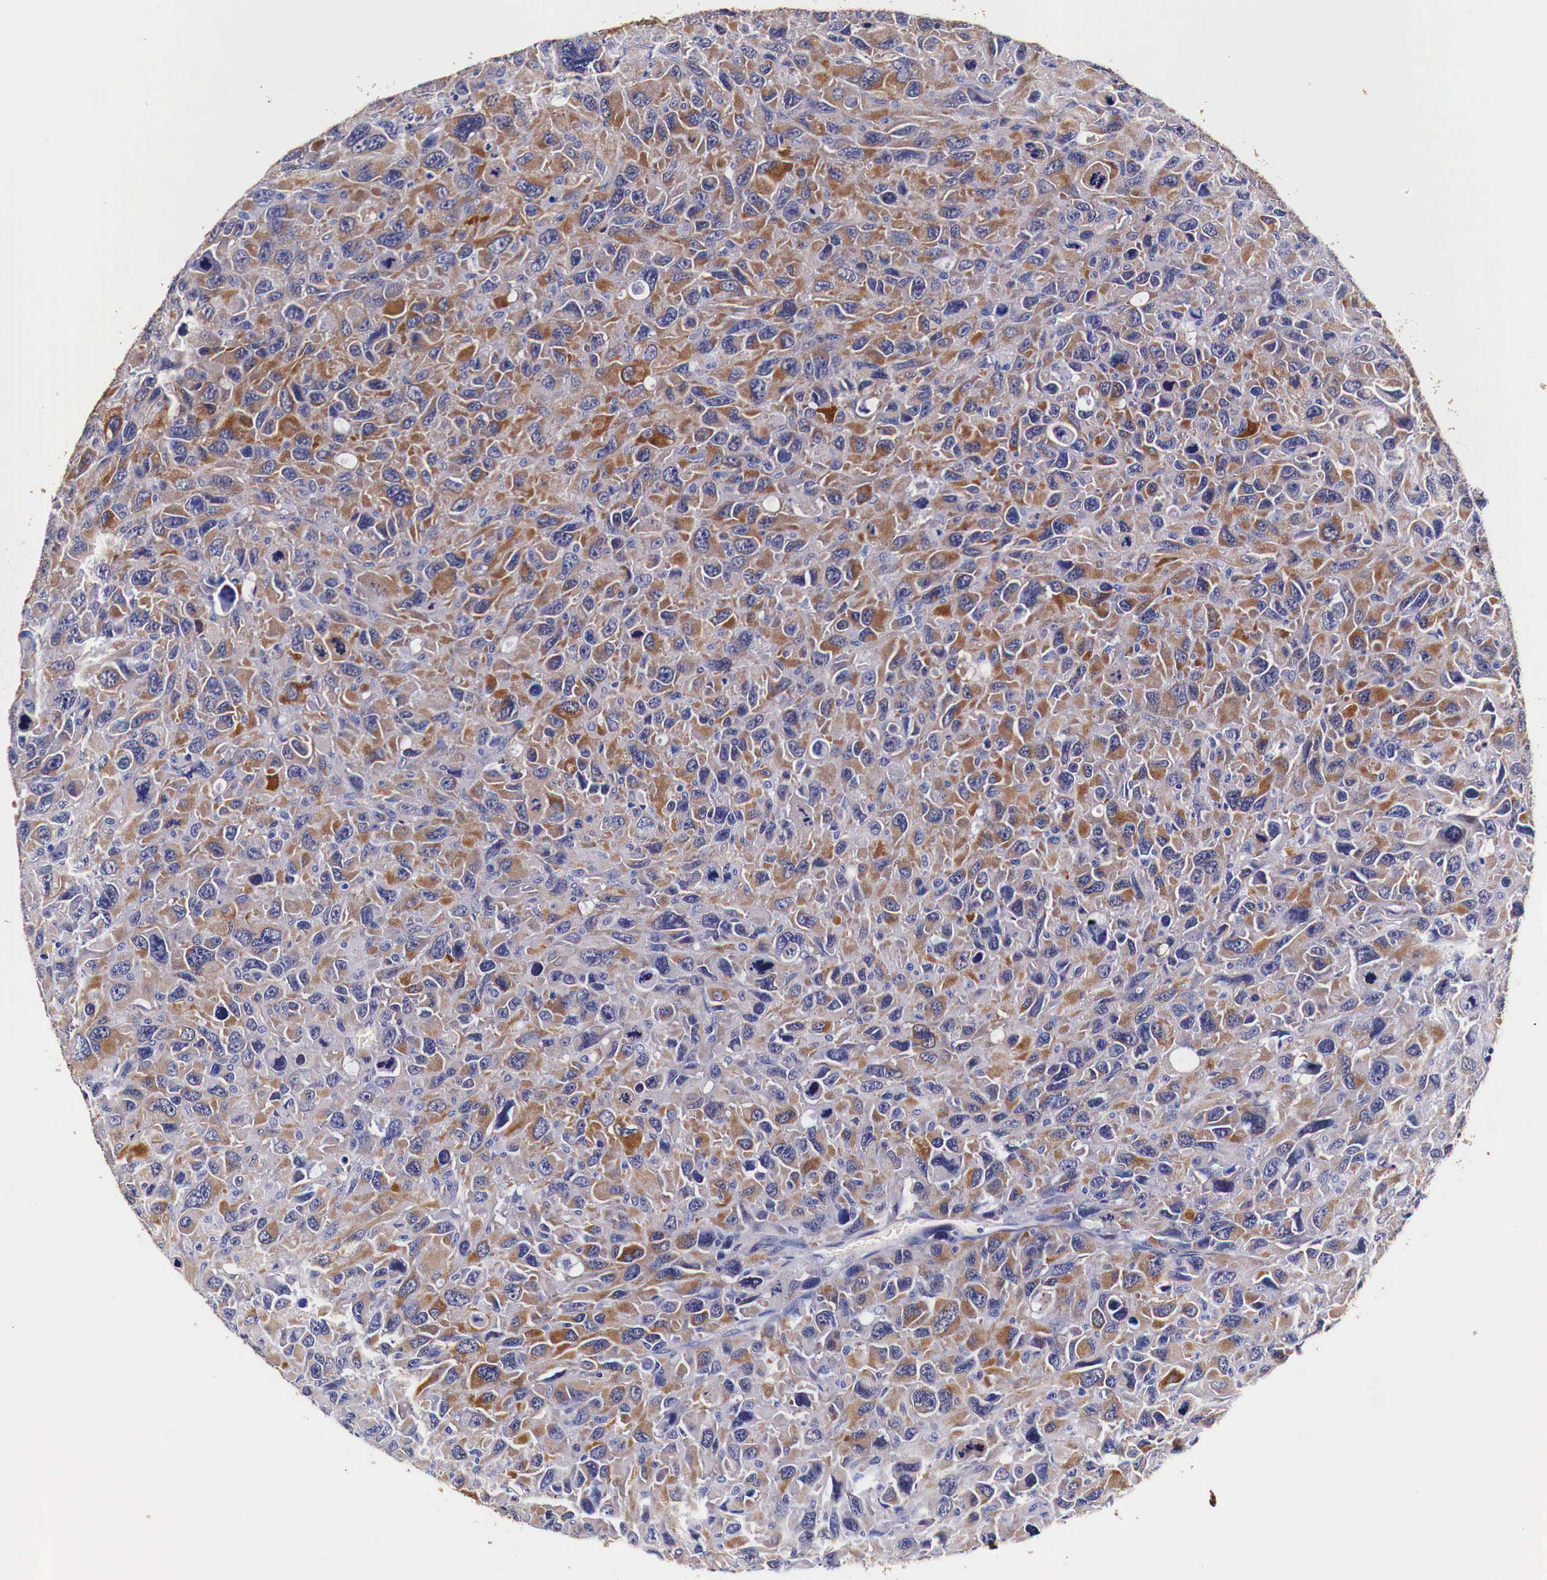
{"staining": {"intensity": "strong", "quantity": ">75%", "location": "cytoplasmic/membranous"}, "tissue": "renal cancer", "cell_type": "Tumor cells", "image_type": "cancer", "snomed": [{"axis": "morphology", "description": "Adenocarcinoma, NOS"}, {"axis": "topography", "description": "Kidney"}], "caption": "Brown immunohistochemical staining in renal cancer shows strong cytoplasmic/membranous expression in about >75% of tumor cells.", "gene": "HSPB1", "patient": {"sex": "male", "age": 79}}